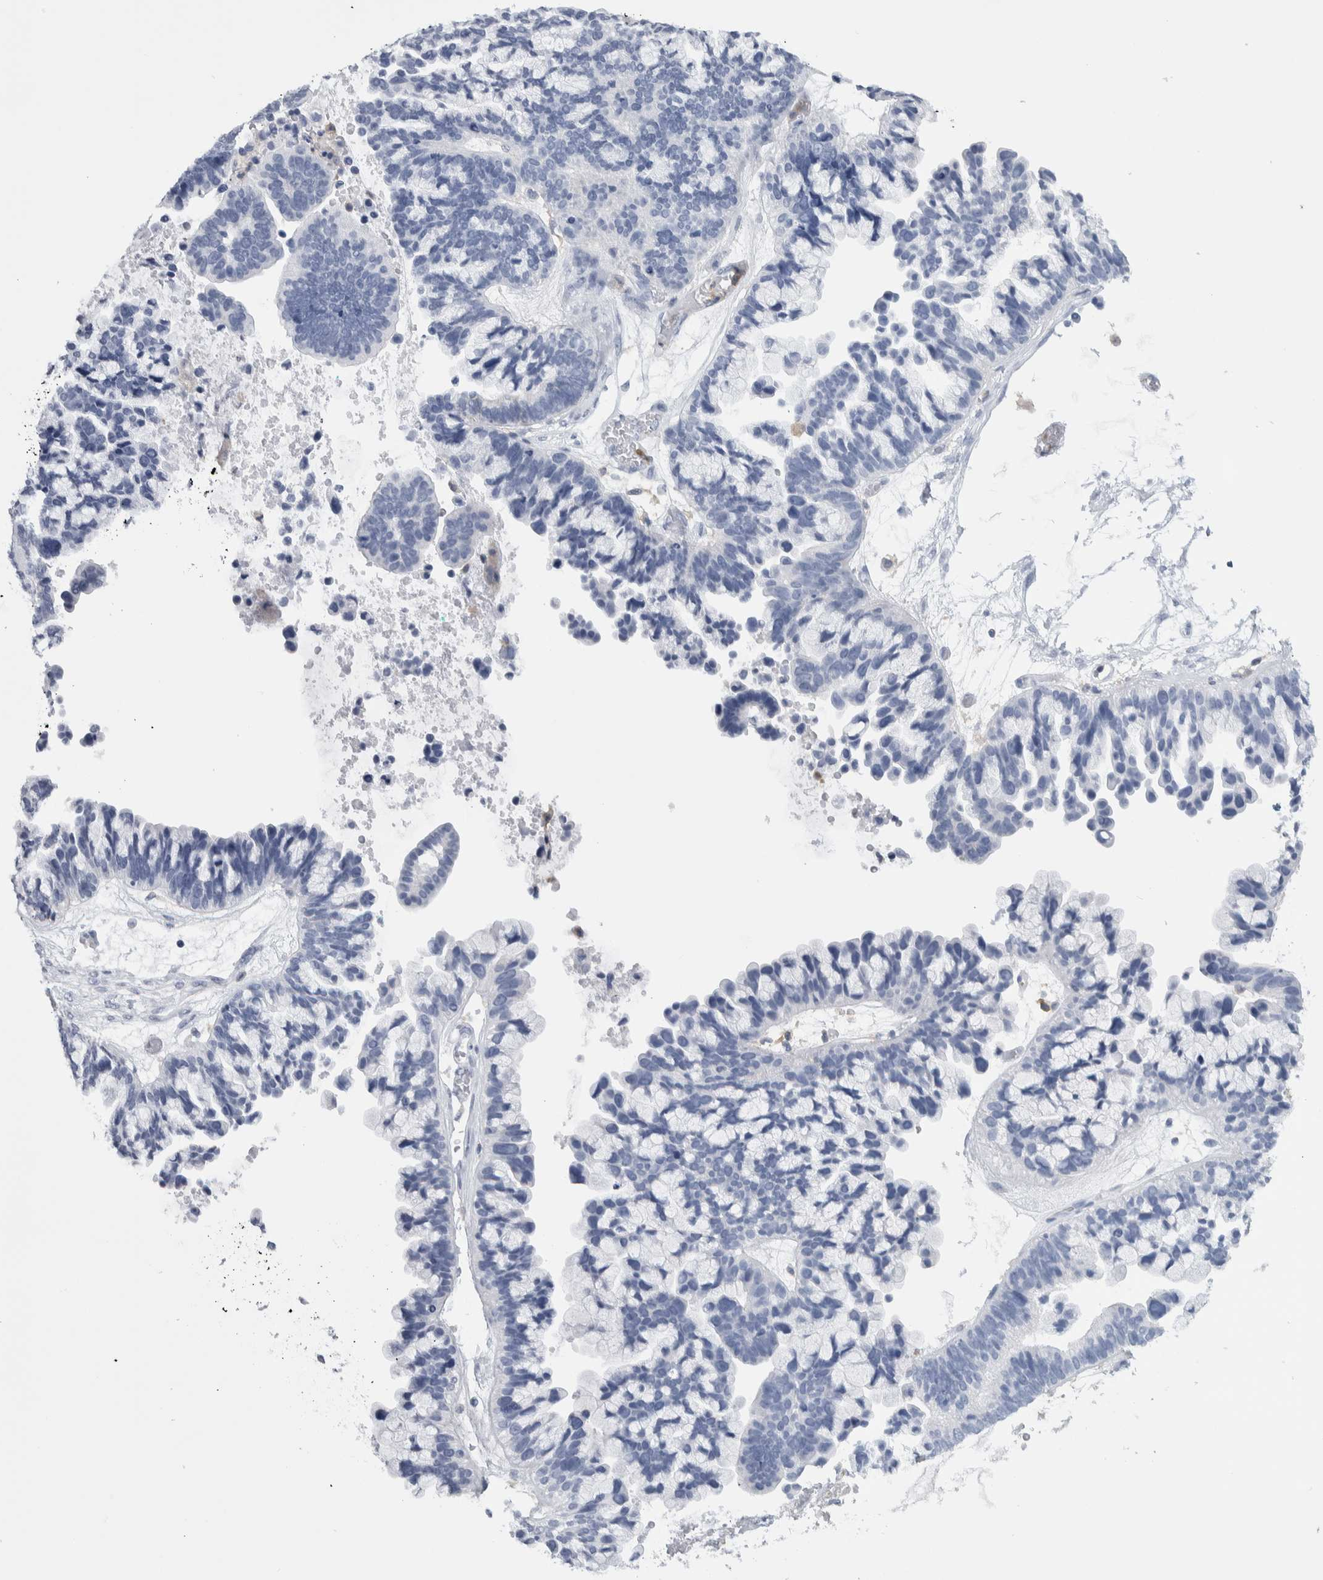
{"staining": {"intensity": "negative", "quantity": "none", "location": "none"}, "tissue": "ovarian cancer", "cell_type": "Tumor cells", "image_type": "cancer", "snomed": [{"axis": "morphology", "description": "Cystadenocarcinoma, serous, NOS"}, {"axis": "topography", "description": "Ovary"}], "caption": "Immunohistochemistry (IHC) of human ovarian serous cystadenocarcinoma demonstrates no staining in tumor cells.", "gene": "SKAP2", "patient": {"sex": "female", "age": 56}}